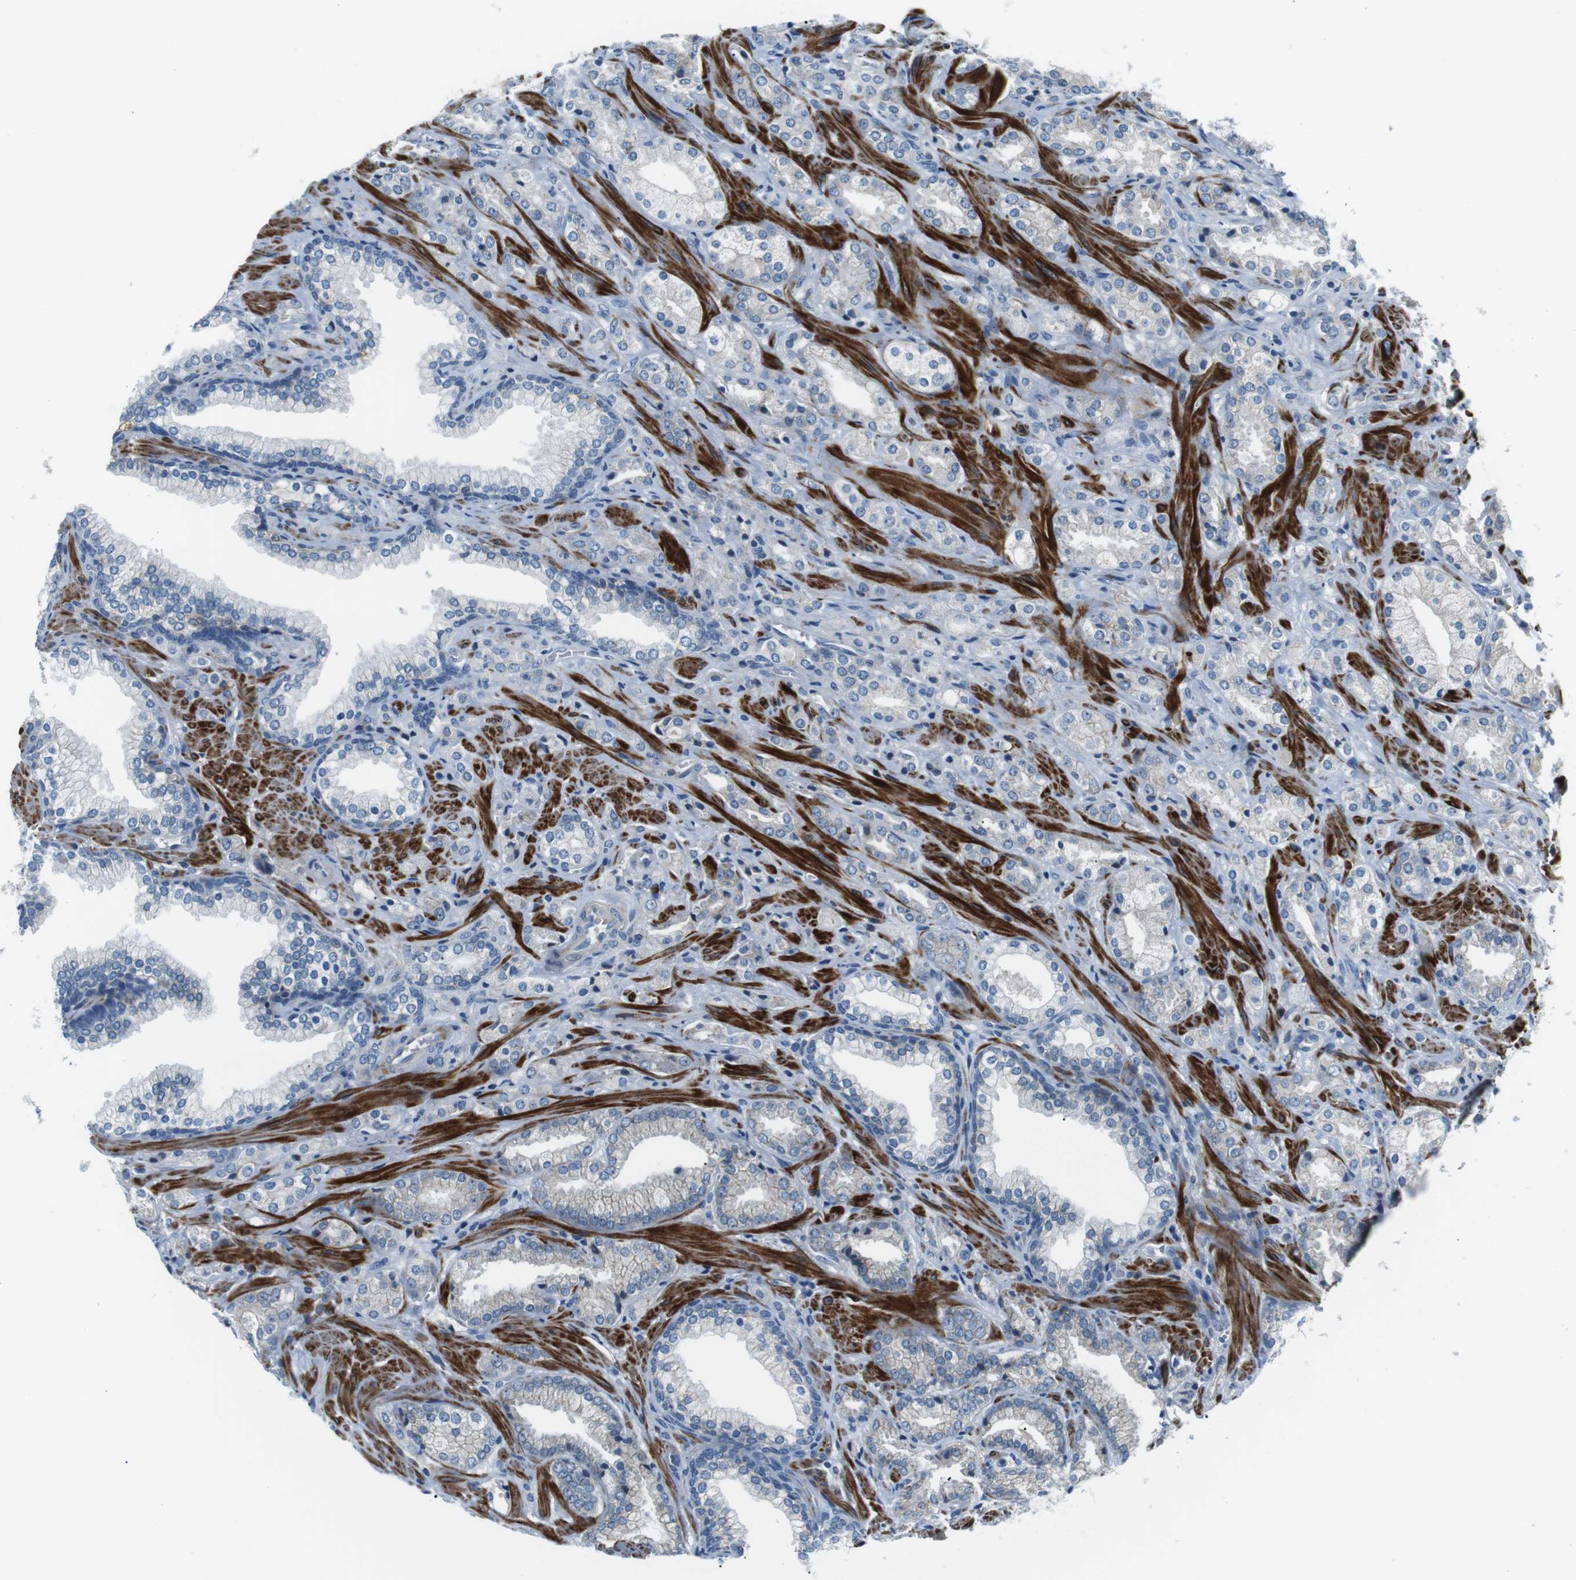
{"staining": {"intensity": "negative", "quantity": "none", "location": "none"}, "tissue": "prostate cancer", "cell_type": "Tumor cells", "image_type": "cancer", "snomed": [{"axis": "morphology", "description": "Adenocarcinoma, High grade"}, {"axis": "topography", "description": "Prostate"}], "caption": "DAB (3,3'-diaminobenzidine) immunohistochemical staining of human adenocarcinoma (high-grade) (prostate) shows no significant positivity in tumor cells.", "gene": "ARVCF", "patient": {"sex": "male", "age": 64}}